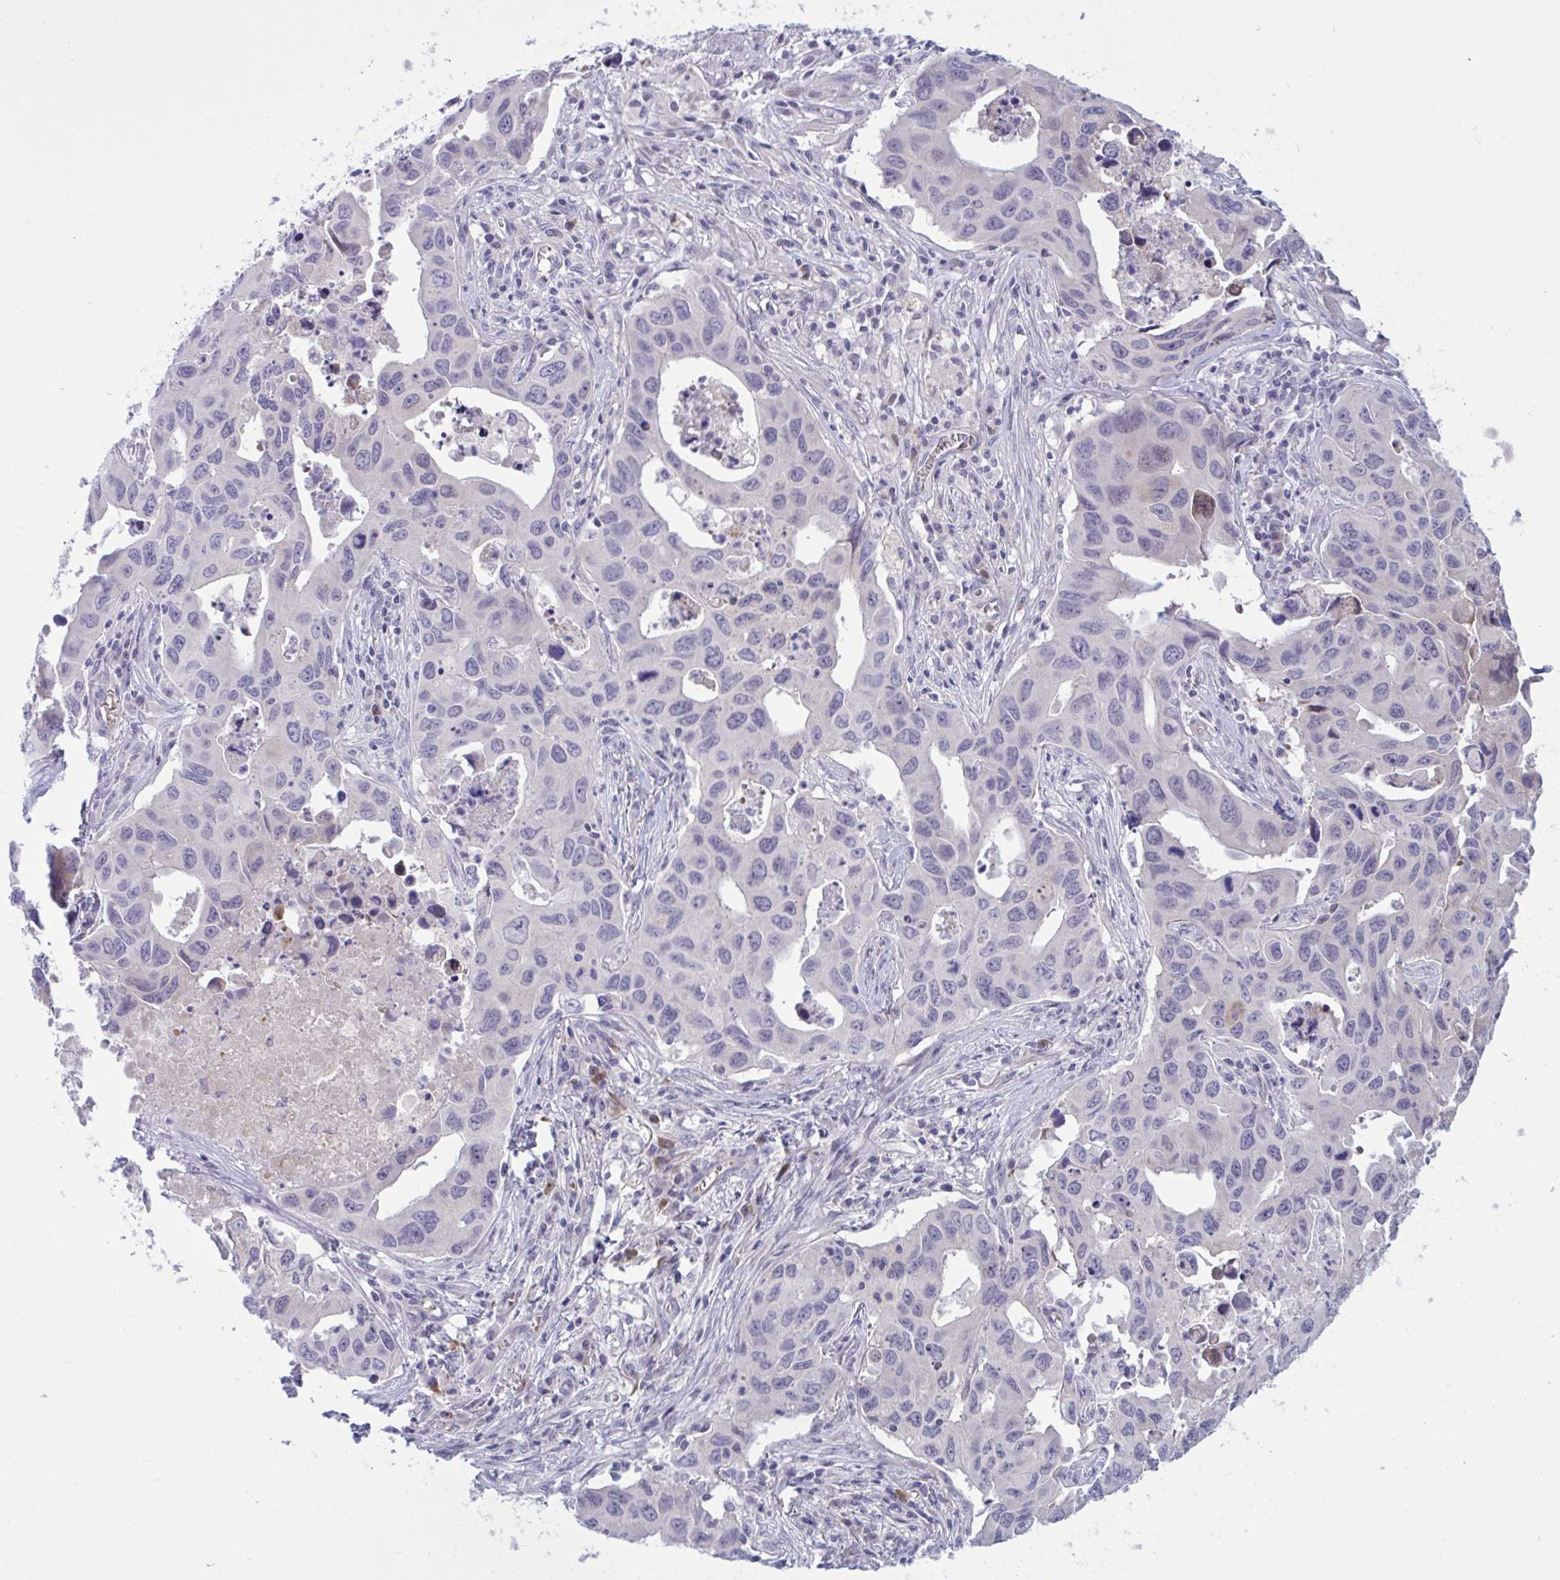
{"staining": {"intensity": "negative", "quantity": "none", "location": "none"}, "tissue": "lung cancer", "cell_type": "Tumor cells", "image_type": "cancer", "snomed": [{"axis": "morphology", "description": "Adenocarcinoma, NOS"}, {"axis": "topography", "description": "Lung"}], "caption": "Immunohistochemistry micrograph of lung adenocarcinoma stained for a protein (brown), which exhibits no staining in tumor cells.", "gene": "VWC2", "patient": {"sex": "male", "age": 64}}